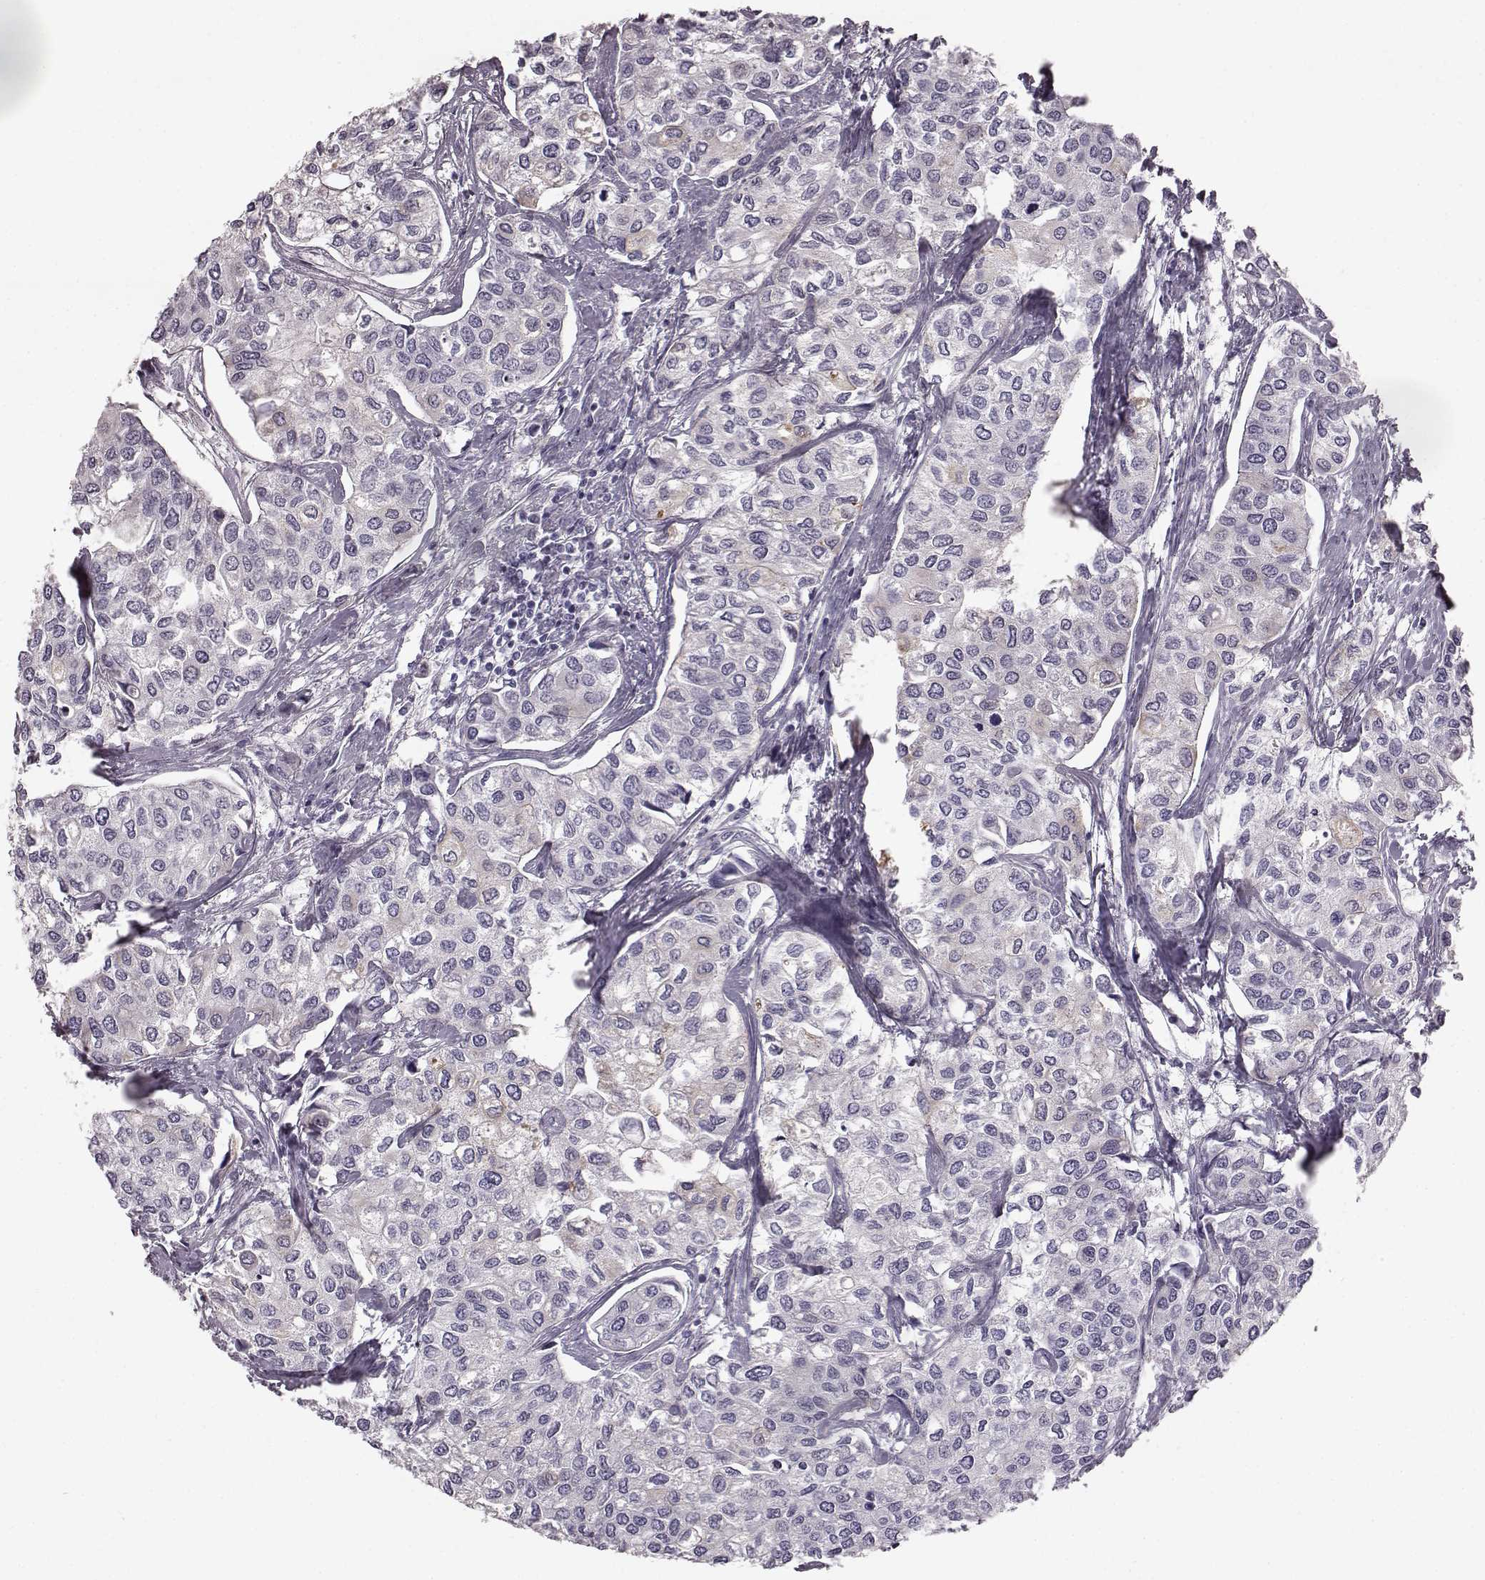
{"staining": {"intensity": "negative", "quantity": "none", "location": "none"}, "tissue": "urothelial cancer", "cell_type": "Tumor cells", "image_type": "cancer", "snomed": [{"axis": "morphology", "description": "Urothelial carcinoma, High grade"}, {"axis": "topography", "description": "Urinary bladder"}], "caption": "High-grade urothelial carcinoma was stained to show a protein in brown. There is no significant expression in tumor cells. The staining was performed using DAB (3,3'-diaminobenzidine) to visualize the protein expression in brown, while the nuclei were stained in blue with hematoxylin (Magnification: 20x).", "gene": "ODAD4", "patient": {"sex": "male", "age": 73}}